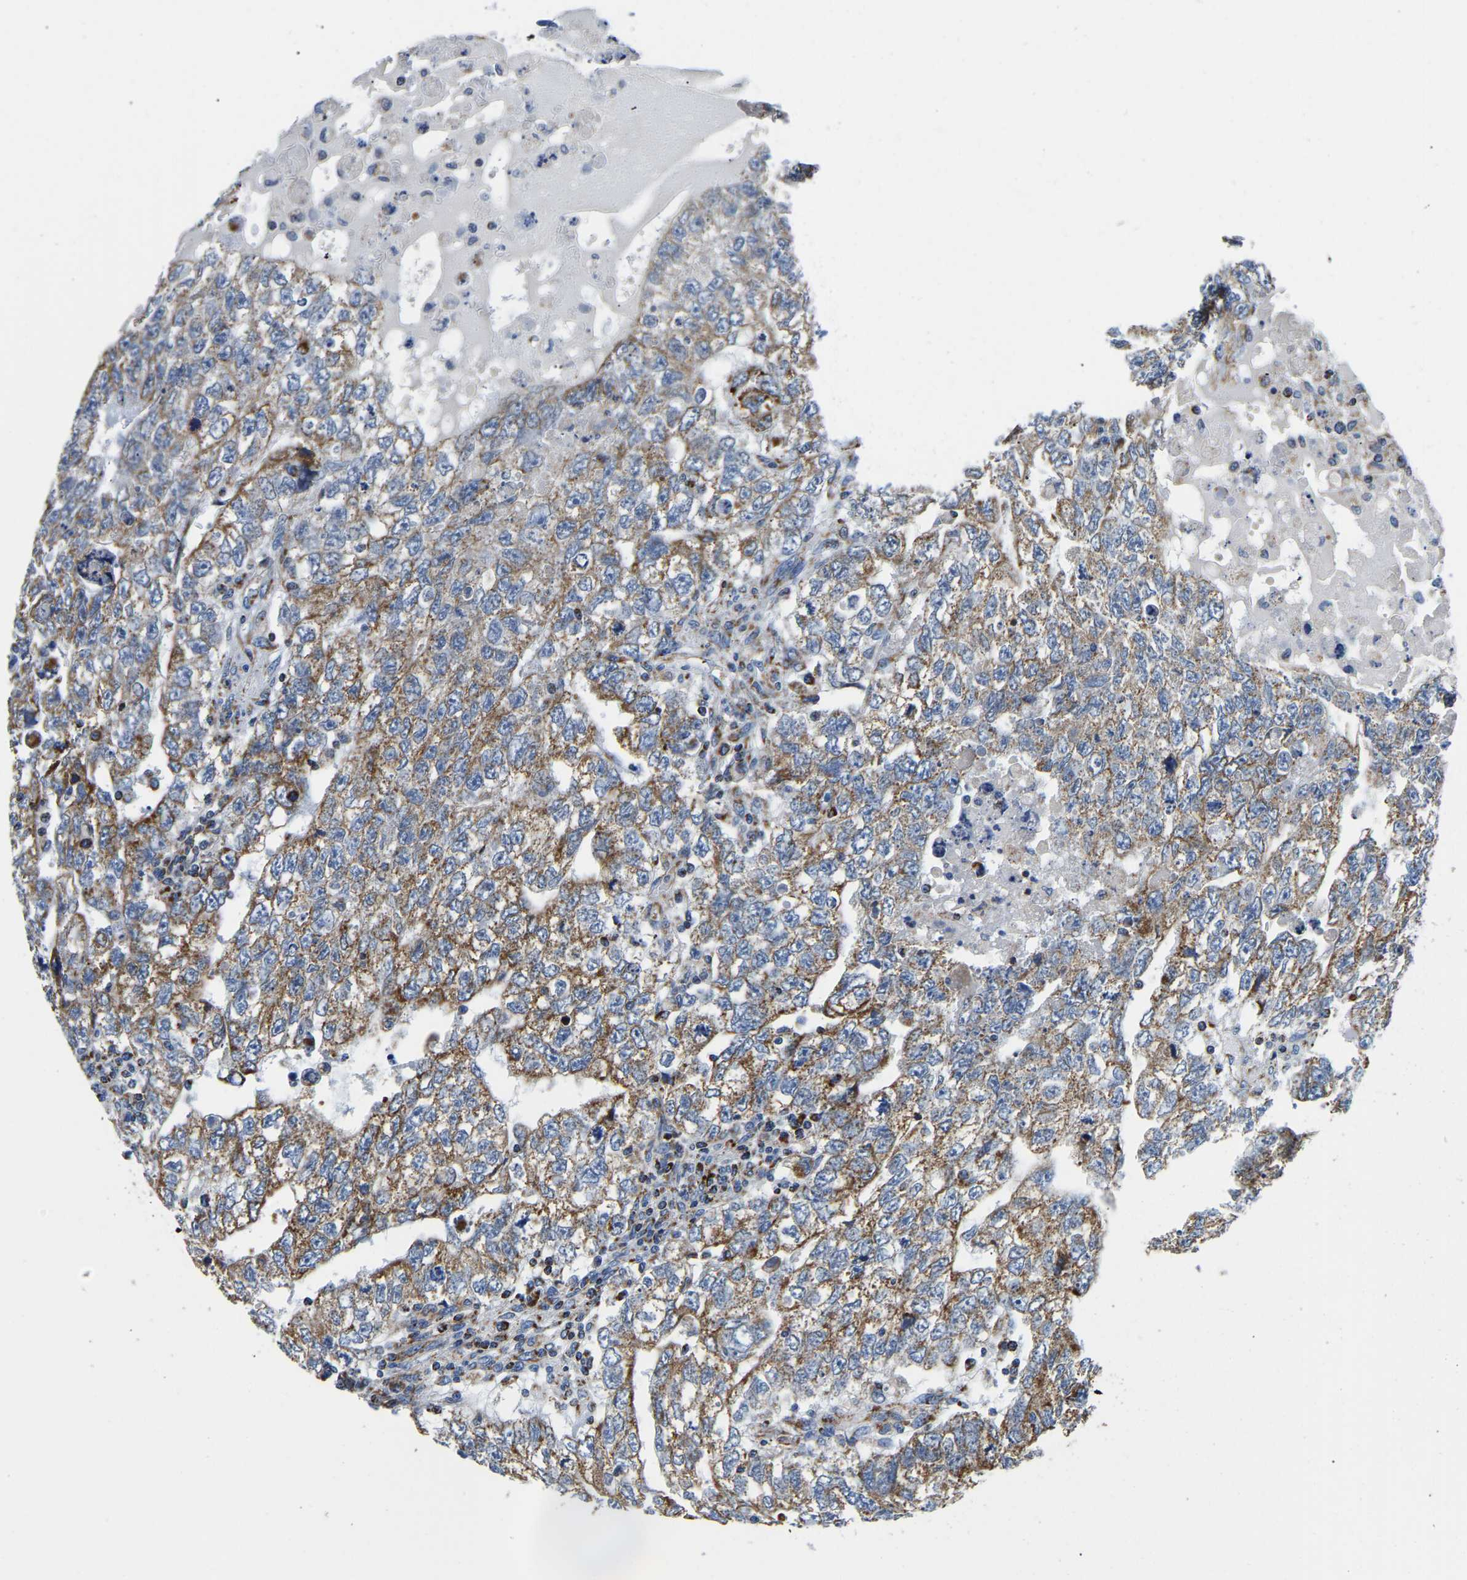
{"staining": {"intensity": "moderate", "quantity": ">75%", "location": "cytoplasmic/membranous"}, "tissue": "testis cancer", "cell_type": "Tumor cells", "image_type": "cancer", "snomed": [{"axis": "morphology", "description": "Carcinoma, Embryonal, NOS"}, {"axis": "topography", "description": "Testis"}], "caption": "The histopathology image displays a brown stain indicating the presence of a protein in the cytoplasmic/membranous of tumor cells in testis cancer (embryonal carcinoma). (Stains: DAB in brown, nuclei in blue, Microscopy: brightfield microscopy at high magnification).", "gene": "SFXN1", "patient": {"sex": "male", "age": 36}}